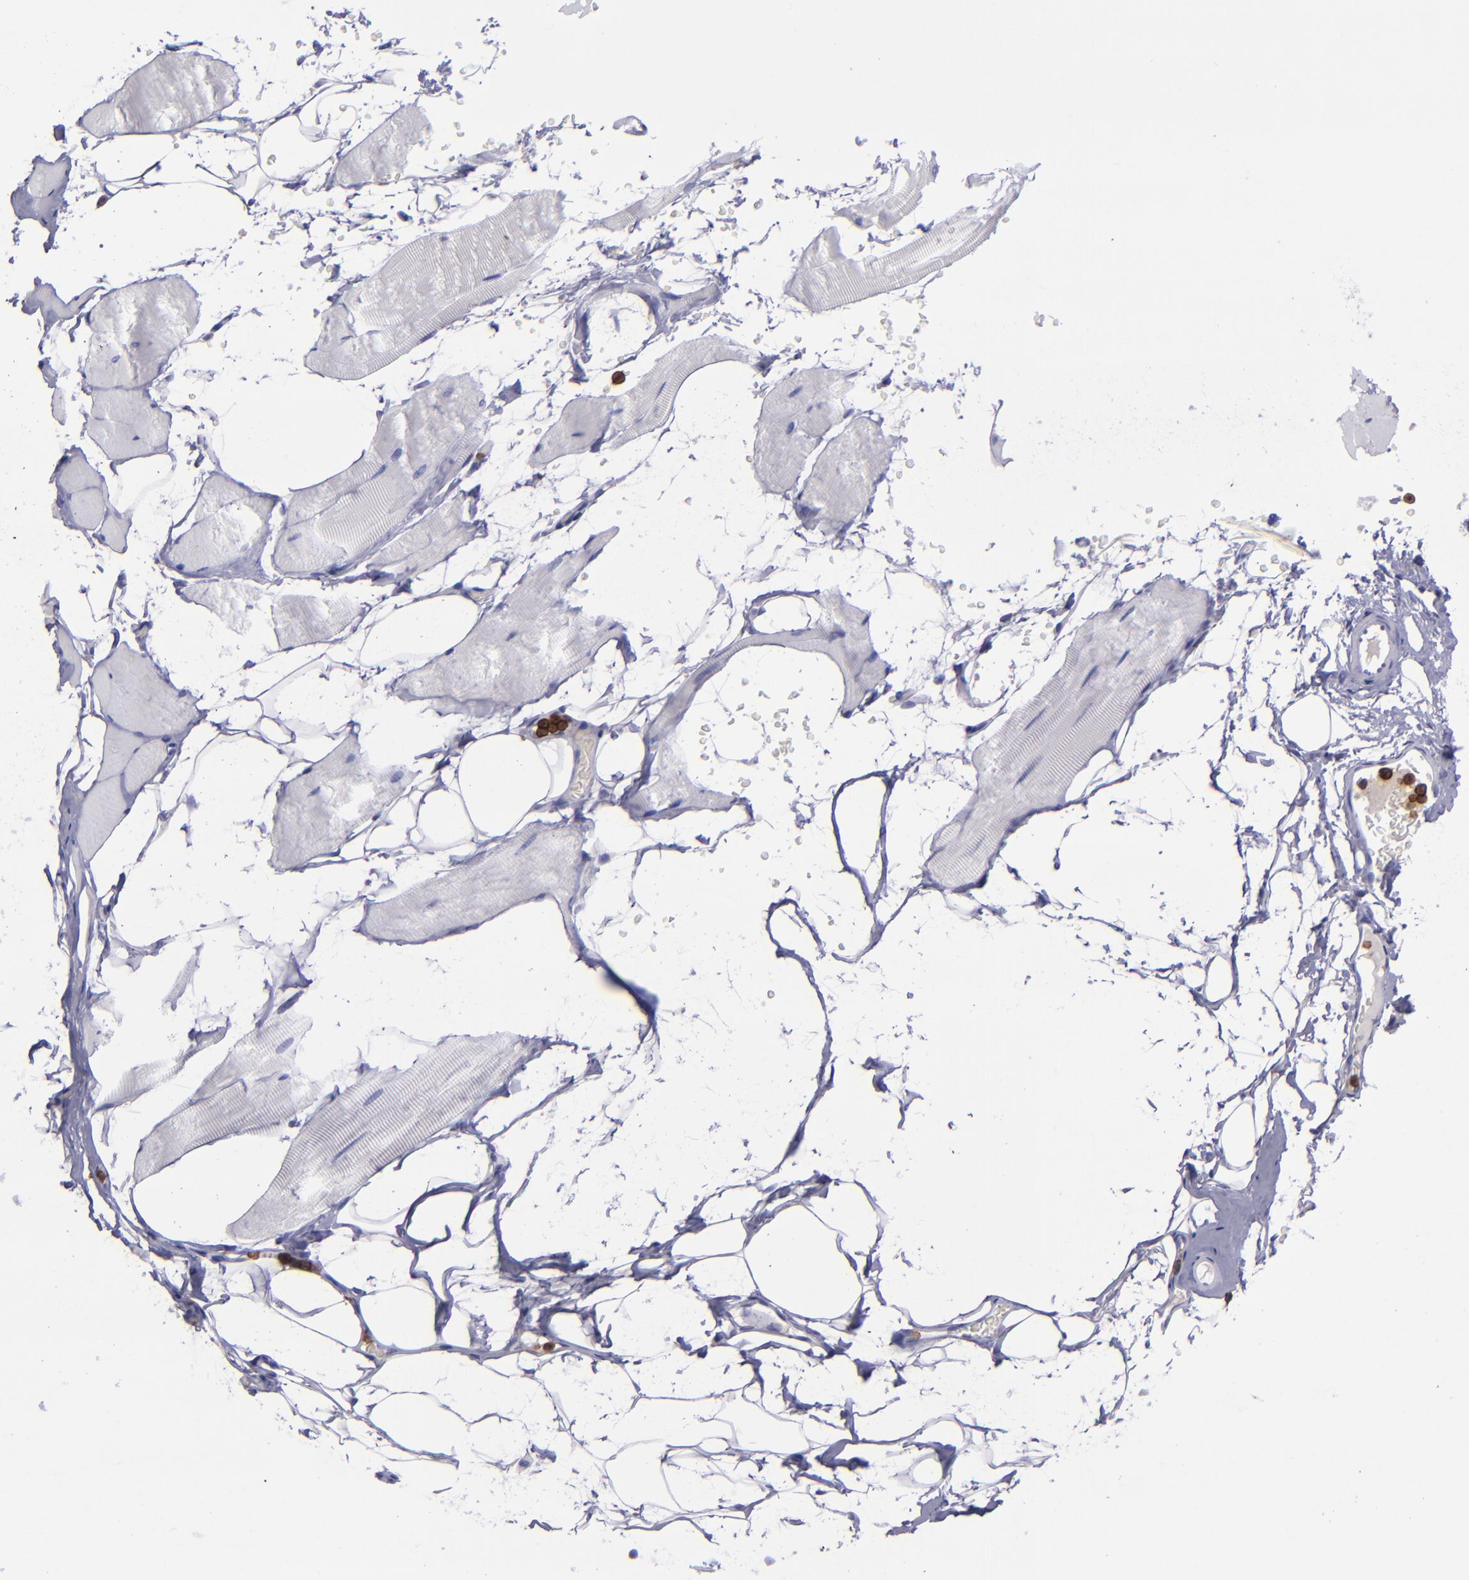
{"staining": {"intensity": "negative", "quantity": "none", "location": "none"}, "tissue": "skeletal muscle", "cell_type": "Myocytes", "image_type": "normal", "snomed": [{"axis": "morphology", "description": "Normal tissue, NOS"}, {"axis": "topography", "description": "Skeletal muscle"}, {"axis": "topography", "description": "Parathyroid gland"}], "caption": "Immunohistochemistry (IHC) of benign human skeletal muscle exhibits no staining in myocytes. The staining was performed using DAB (3,3'-diaminobenzidine) to visualize the protein expression in brown, while the nuclei were stained in blue with hematoxylin (Magnification: 20x).", "gene": "ICAM3", "patient": {"sex": "female", "age": 37}}